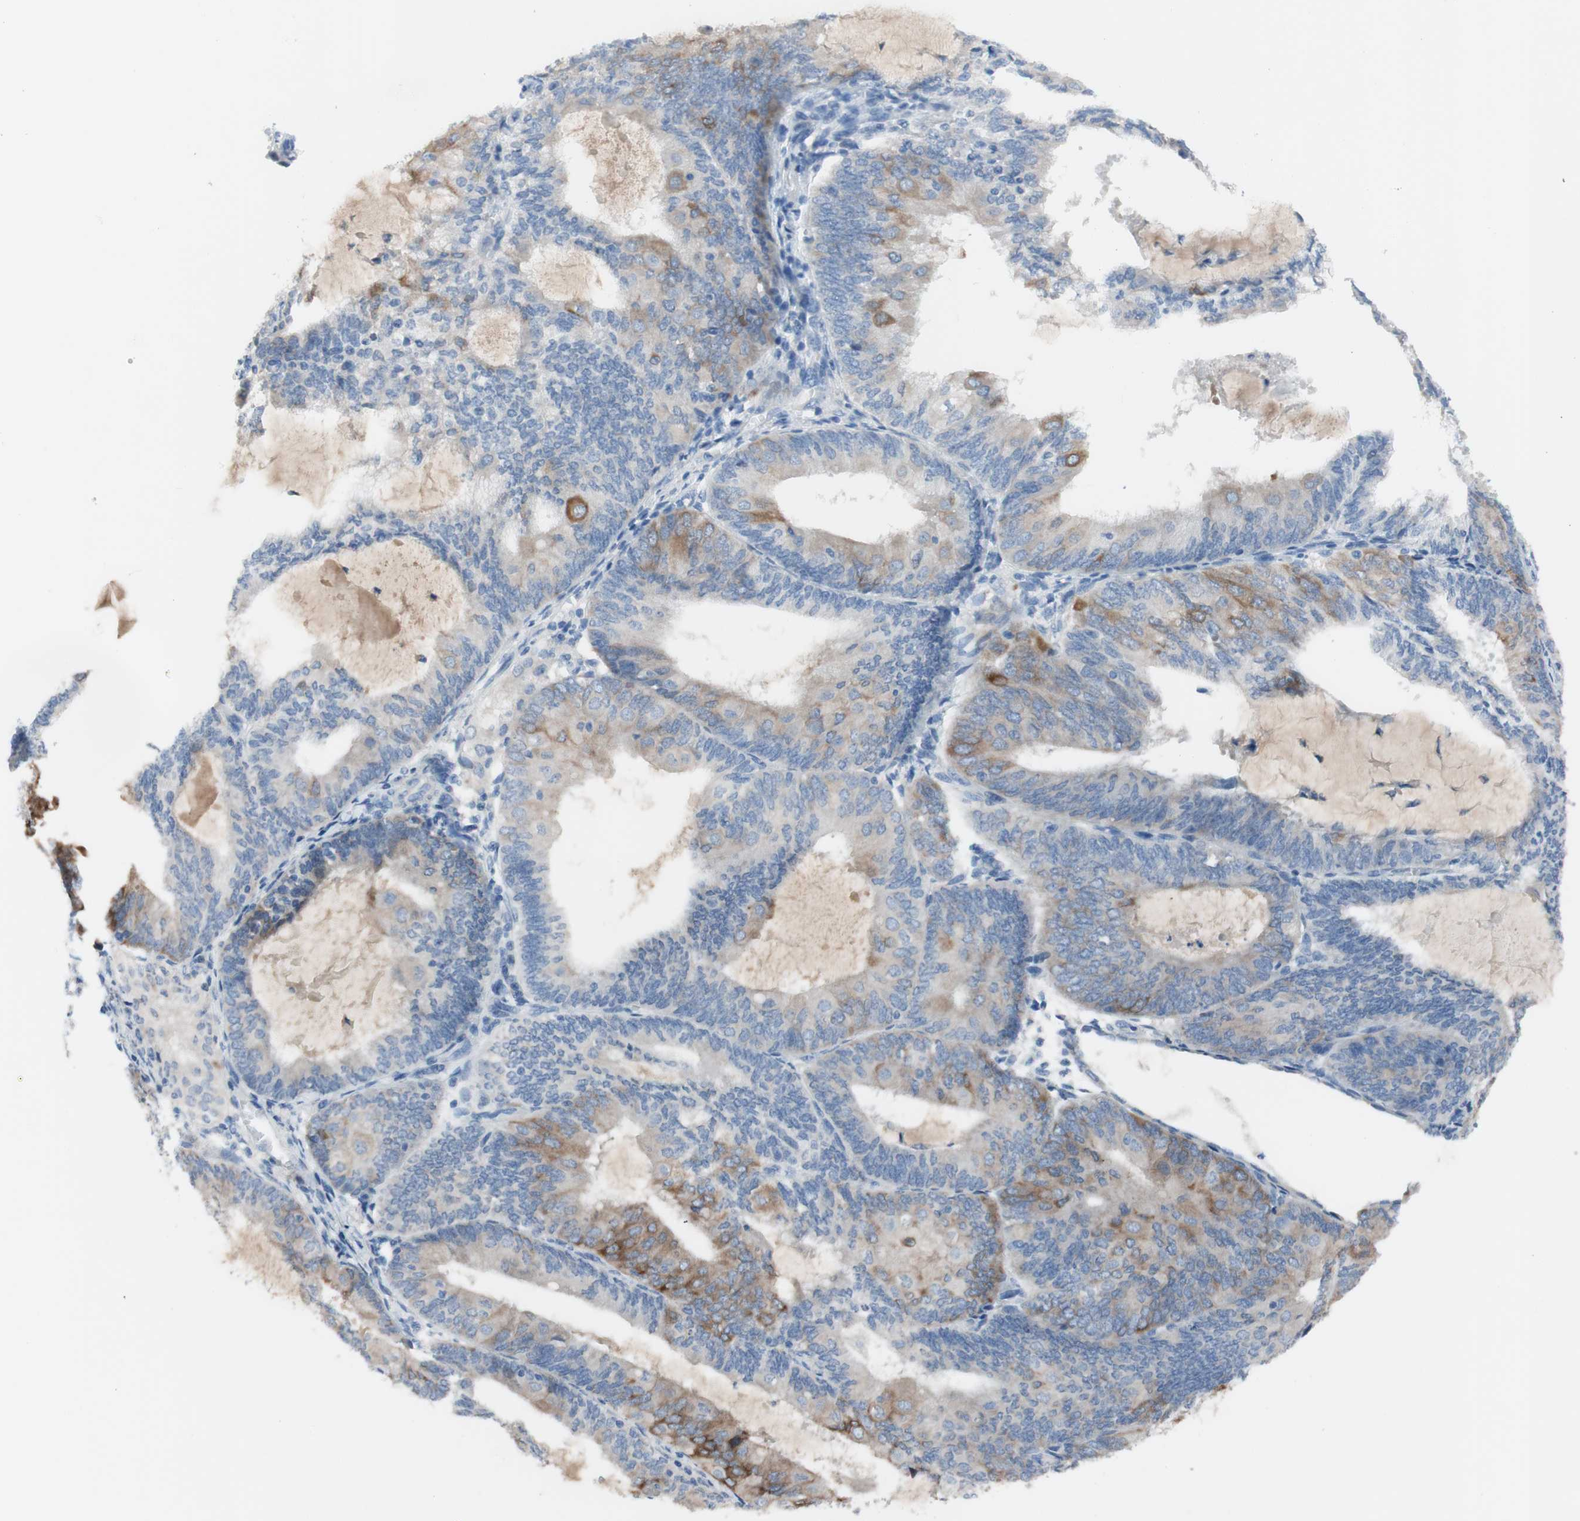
{"staining": {"intensity": "moderate", "quantity": "<25%", "location": "cytoplasmic/membranous"}, "tissue": "endometrial cancer", "cell_type": "Tumor cells", "image_type": "cancer", "snomed": [{"axis": "morphology", "description": "Adenocarcinoma, NOS"}, {"axis": "topography", "description": "Endometrium"}], "caption": "Adenocarcinoma (endometrial) was stained to show a protein in brown. There is low levels of moderate cytoplasmic/membranous expression in about <25% of tumor cells. The staining is performed using DAB (3,3'-diaminobenzidine) brown chromogen to label protein expression. The nuclei are counter-stained blue using hematoxylin.", "gene": "FDFT1", "patient": {"sex": "female", "age": 81}}